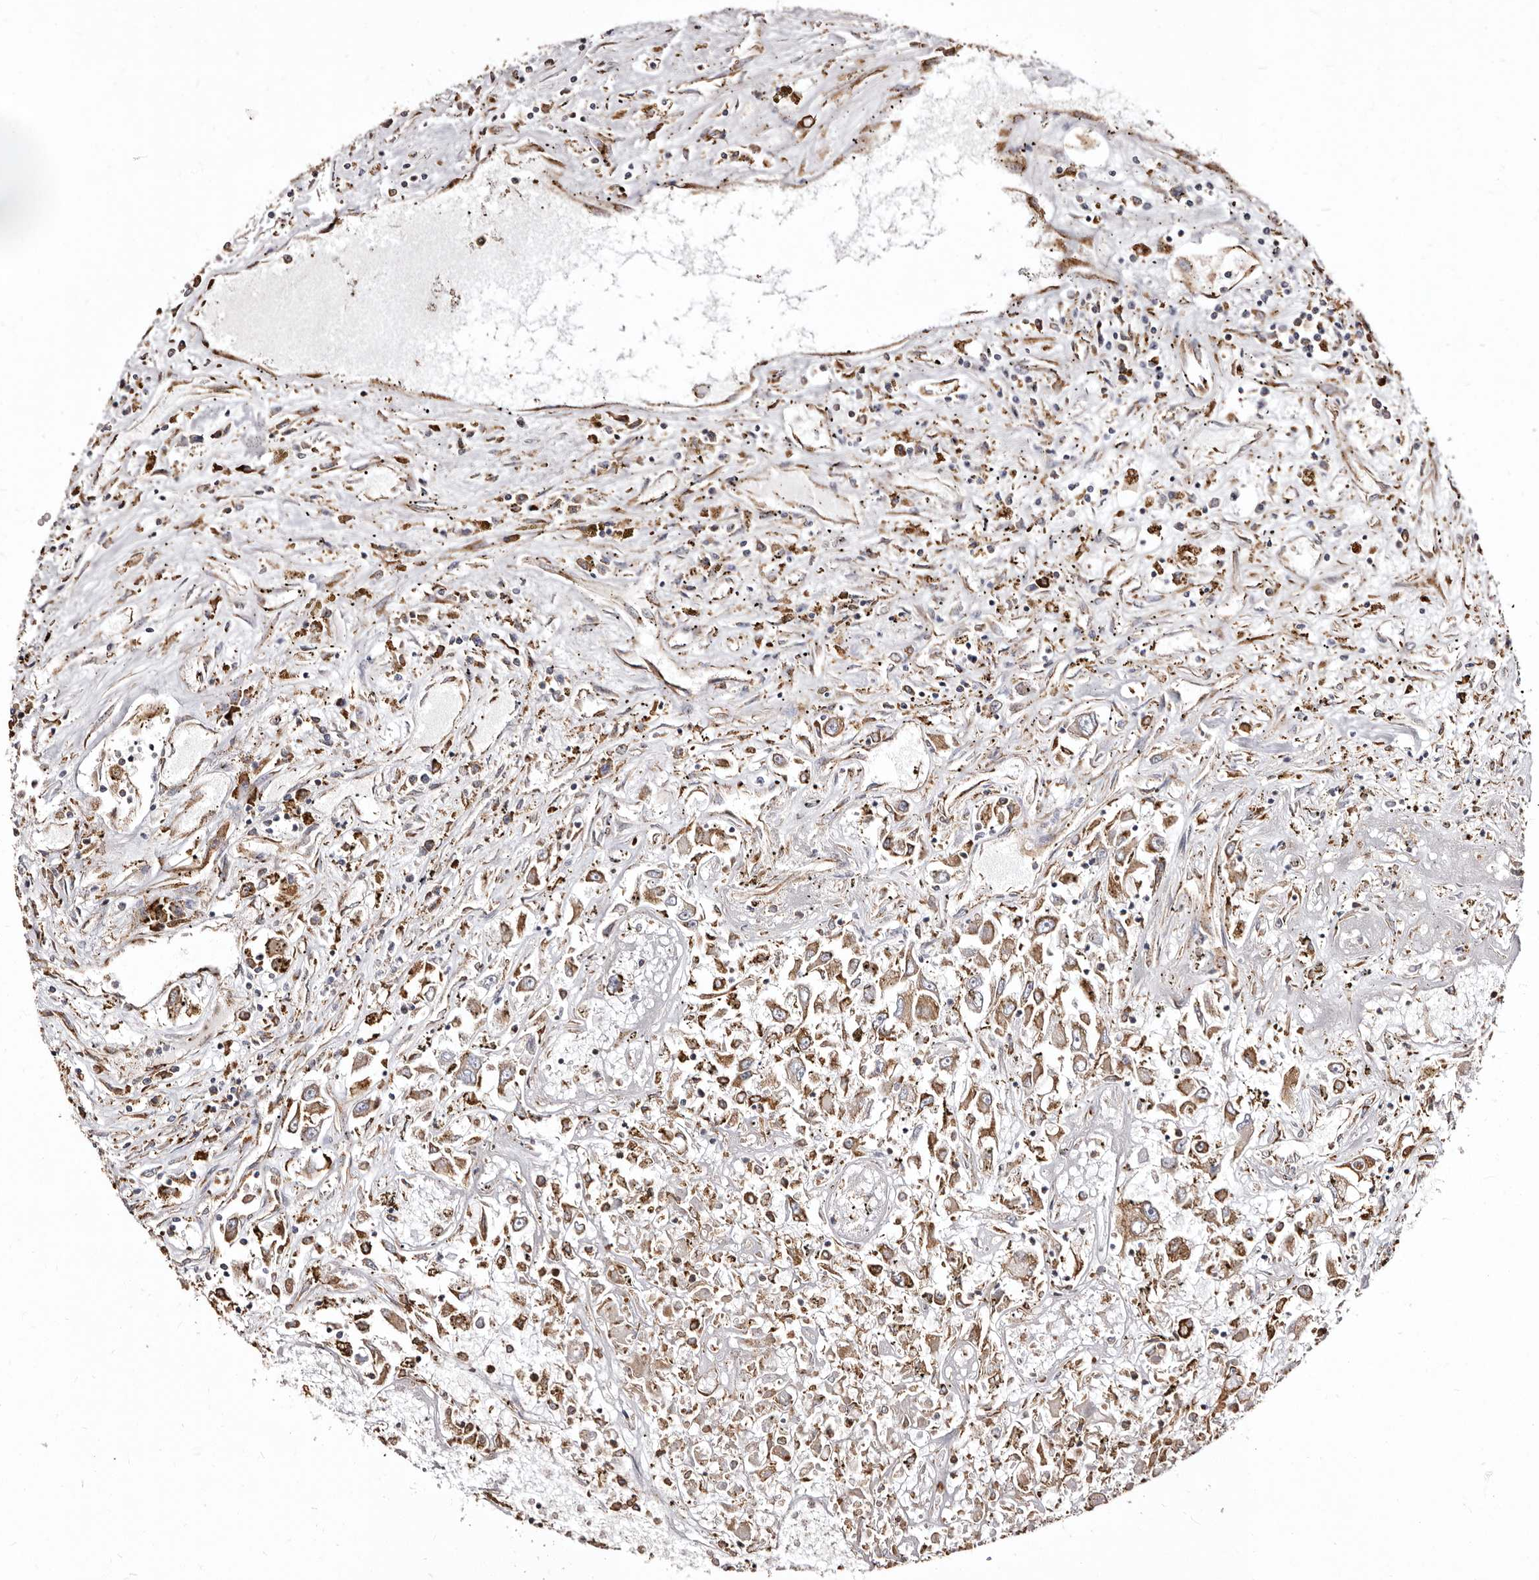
{"staining": {"intensity": "moderate", "quantity": ">75%", "location": "cytoplasmic/membranous"}, "tissue": "renal cancer", "cell_type": "Tumor cells", "image_type": "cancer", "snomed": [{"axis": "morphology", "description": "Adenocarcinoma, NOS"}, {"axis": "topography", "description": "Kidney"}], "caption": "IHC (DAB (3,3'-diaminobenzidine)) staining of renal cancer (adenocarcinoma) shows moderate cytoplasmic/membranous protein positivity in approximately >75% of tumor cells.", "gene": "ACBD6", "patient": {"sex": "female", "age": 52}}